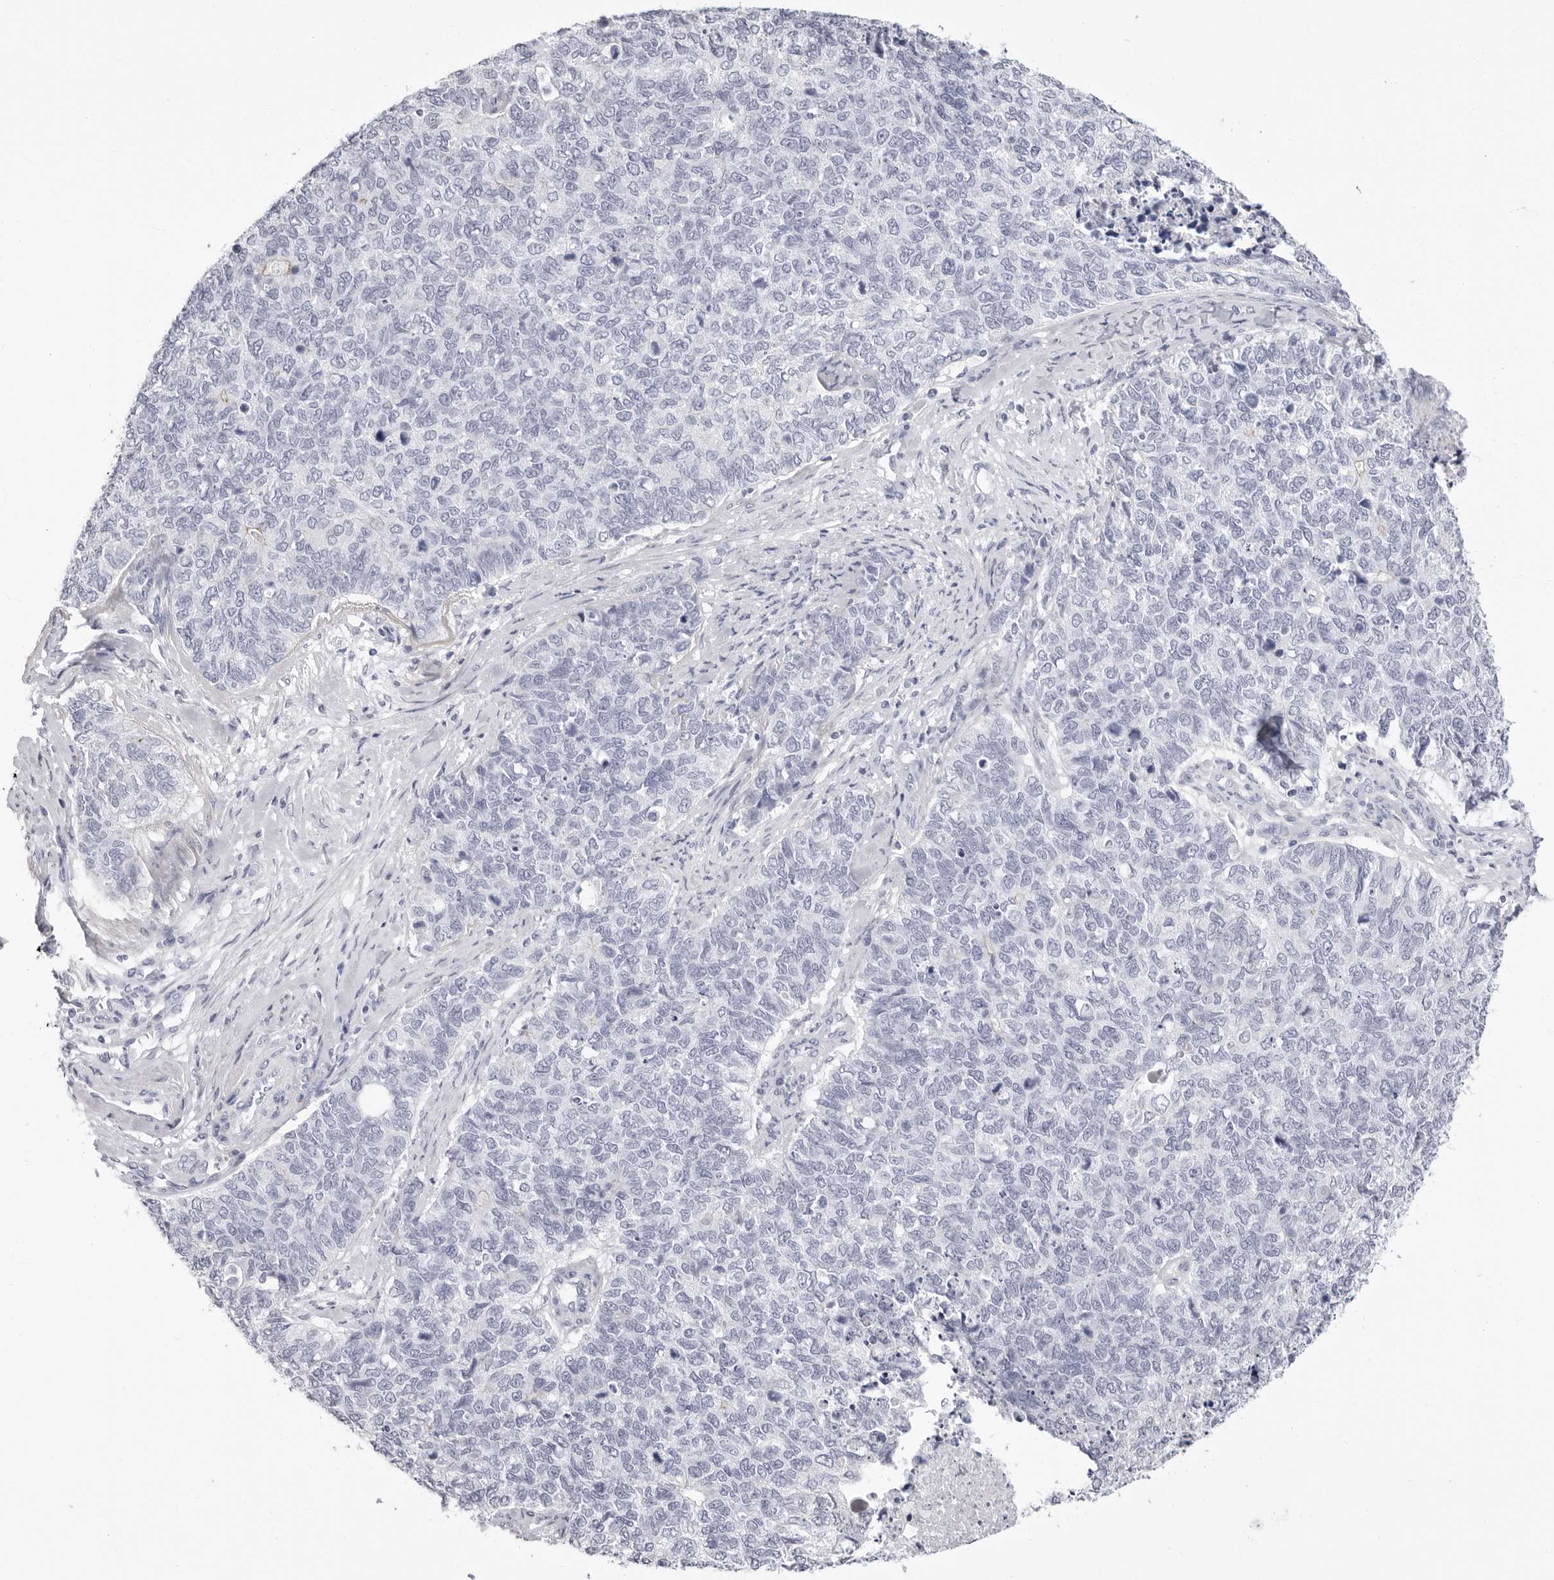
{"staining": {"intensity": "negative", "quantity": "none", "location": "none"}, "tissue": "cervical cancer", "cell_type": "Tumor cells", "image_type": "cancer", "snomed": [{"axis": "morphology", "description": "Squamous cell carcinoma, NOS"}, {"axis": "topography", "description": "Cervix"}], "caption": "Tumor cells are negative for brown protein staining in cervical cancer. Nuclei are stained in blue.", "gene": "ERICH3", "patient": {"sex": "female", "age": 63}}